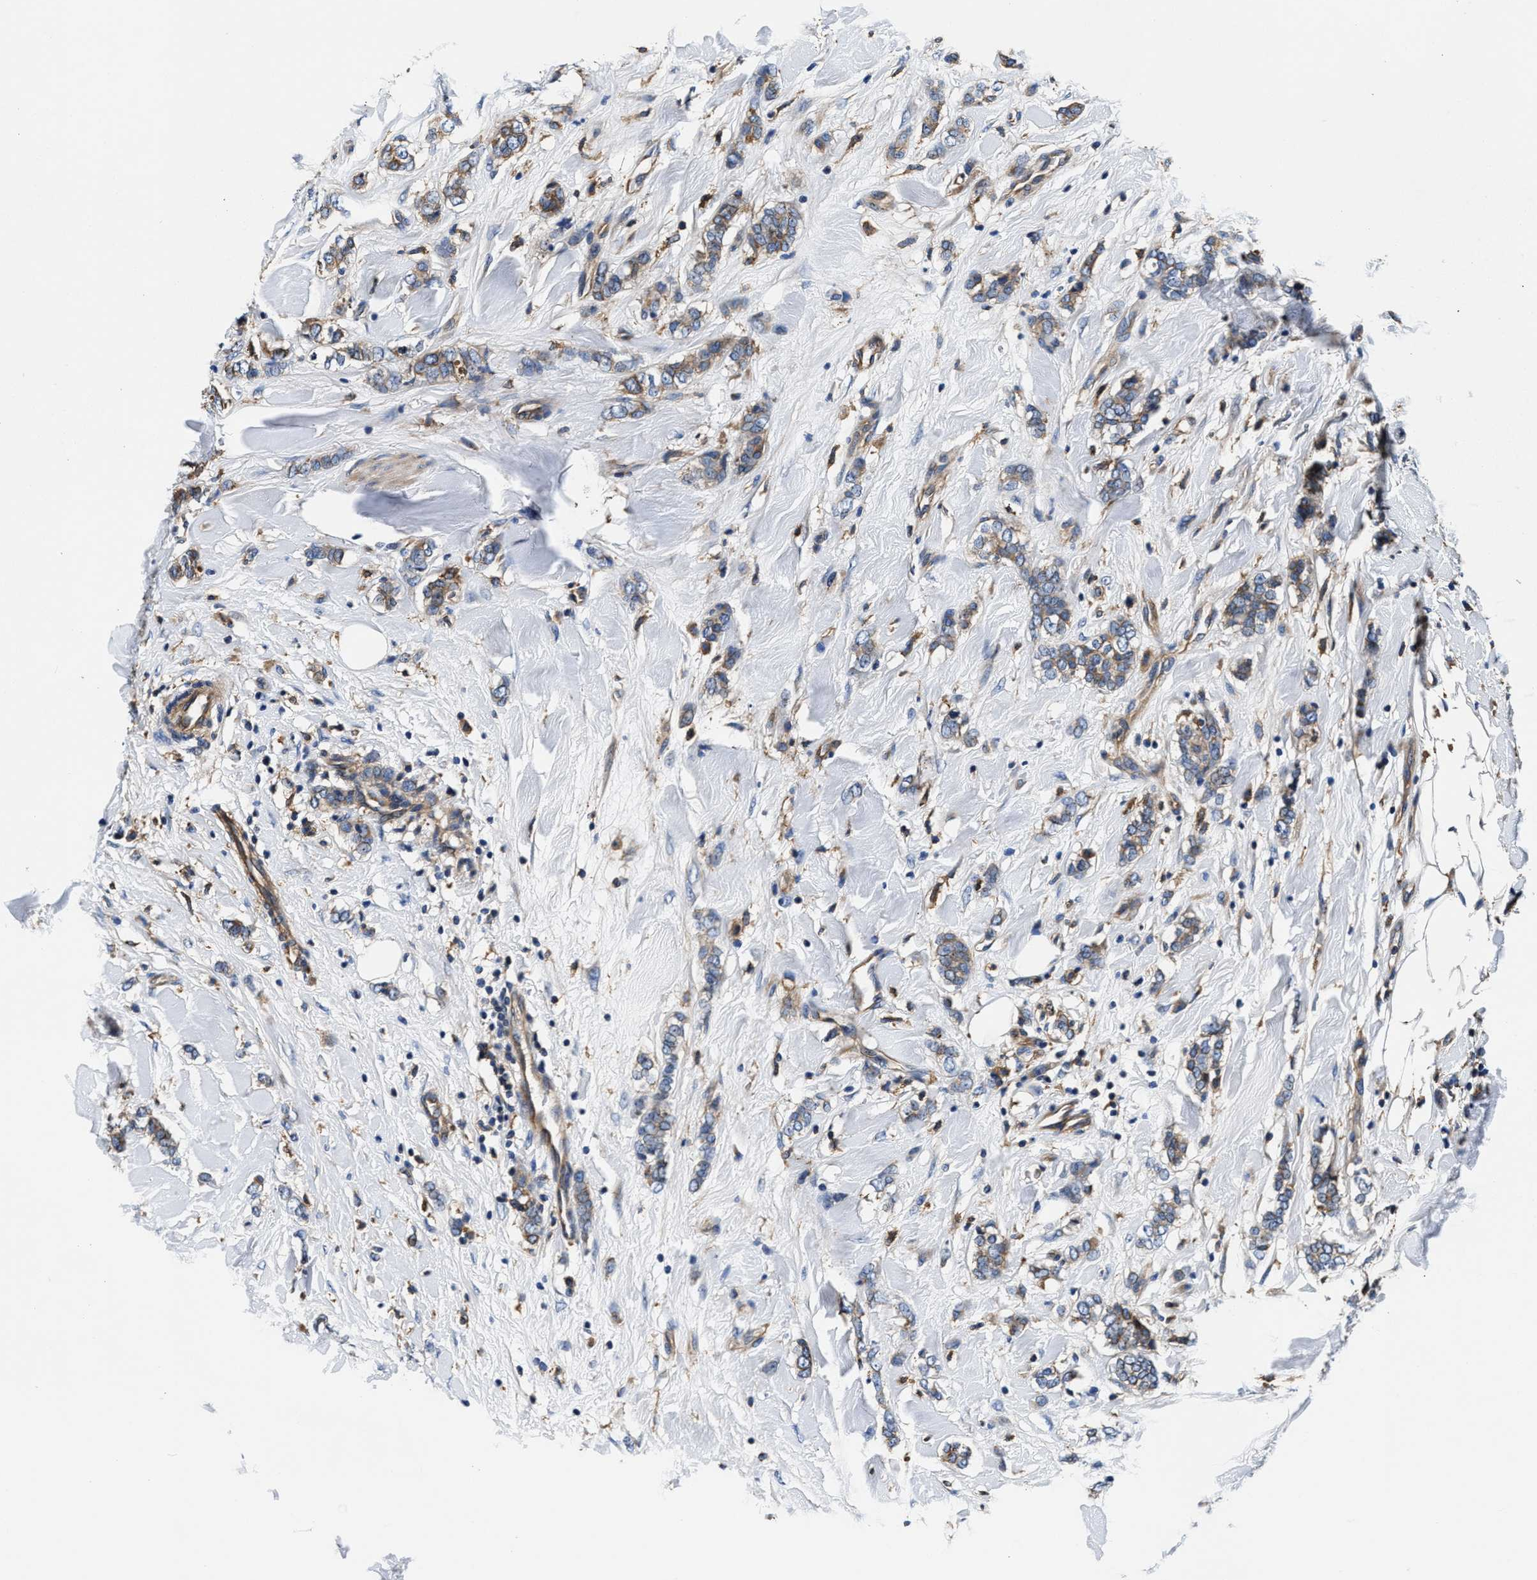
{"staining": {"intensity": "weak", "quantity": ">75%", "location": "cytoplasmic/membranous"}, "tissue": "breast cancer", "cell_type": "Tumor cells", "image_type": "cancer", "snomed": [{"axis": "morphology", "description": "Lobular carcinoma"}, {"axis": "topography", "description": "Skin"}, {"axis": "topography", "description": "Breast"}], "caption": "Approximately >75% of tumor cells in human lobular carcinoma (breast) reveal weak cytoplasmic/membranous protein positivity as visualized by brown immunohistochemical staining.", "gene": "PPP1R9B", "patient": {"sex": "female", "age": 46}}